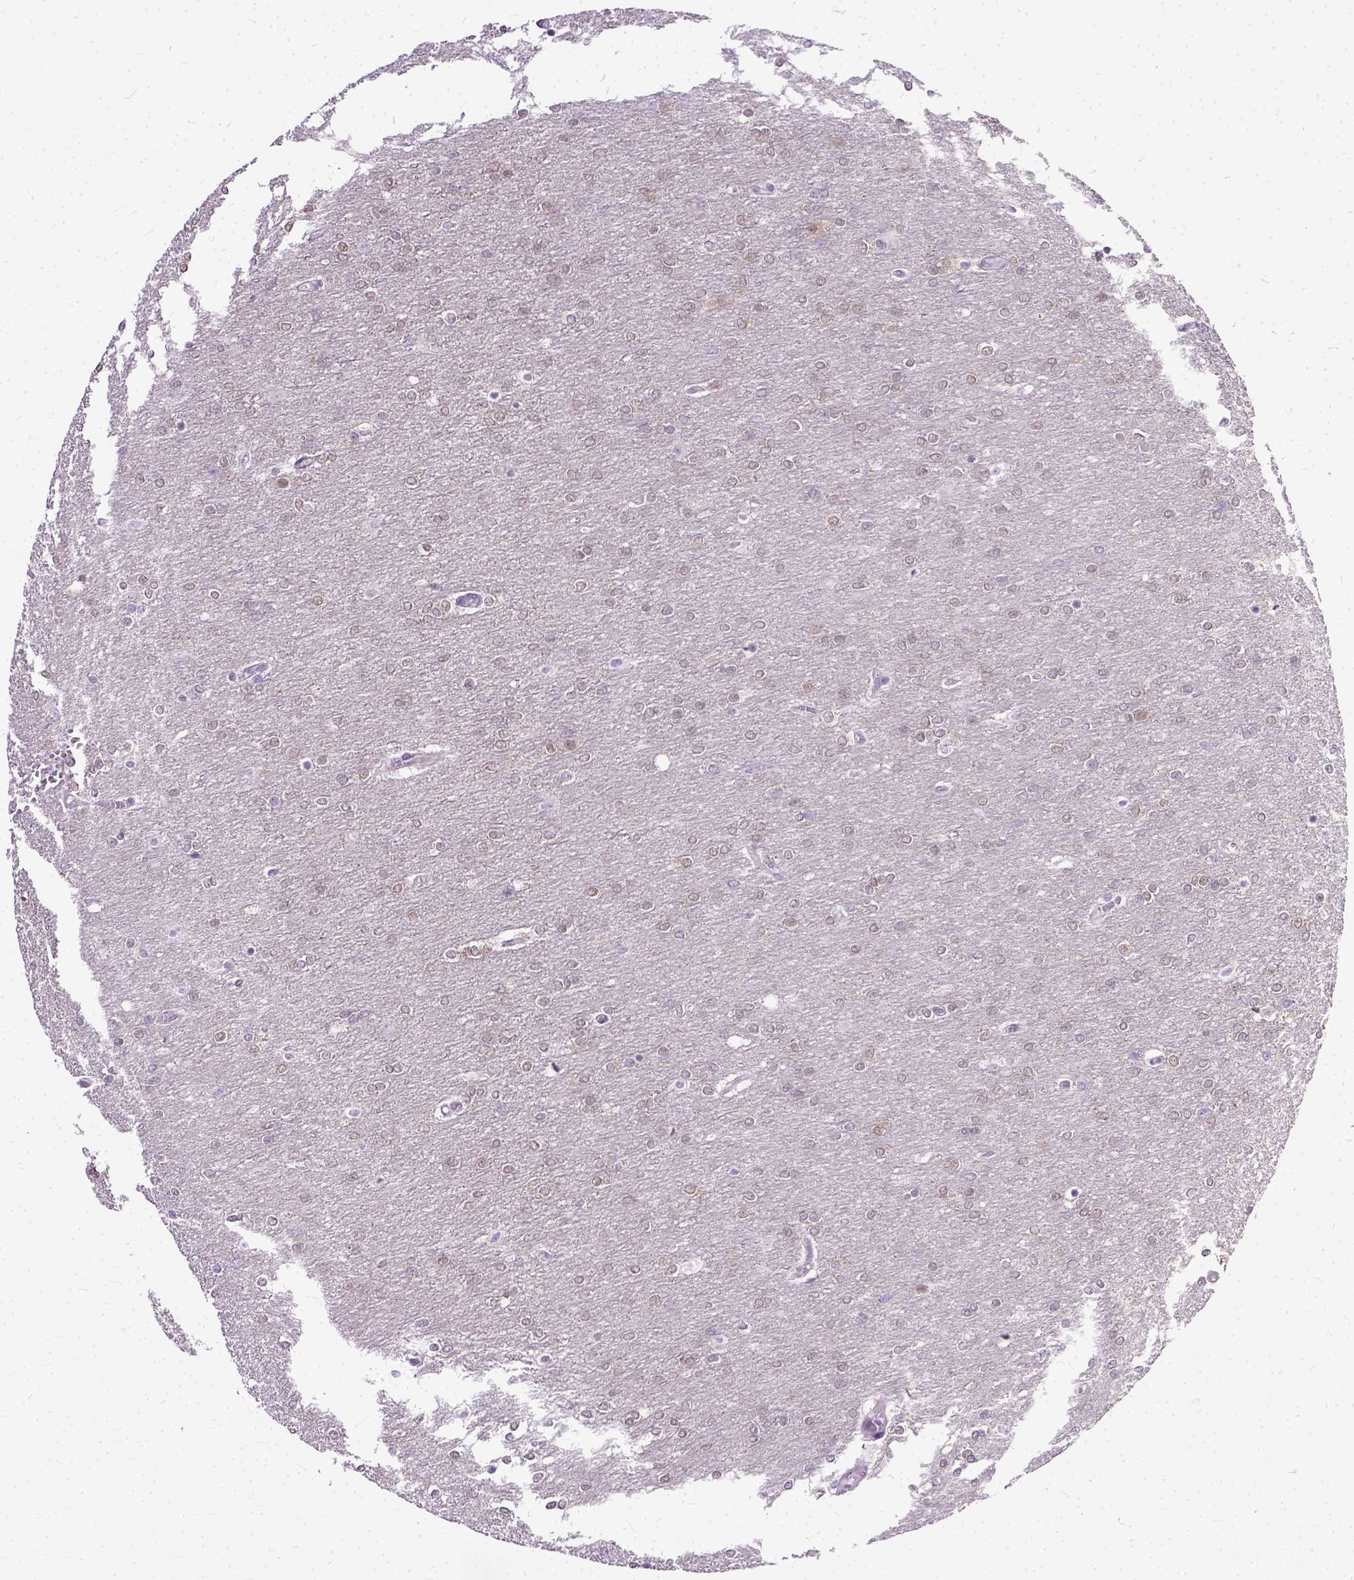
{"staining": {"intensity": "weak", "quantity": "<25%", "location": "nuclear"}, "tissue": "glioma", "cell_type": "Tumor cells", "image_type": "cancer", "snomed": [{"axis": "morphology", "description": "Glioma, malignant, High grade"}, {"axis": "topography", "description": "Brain"}], "caption": "High magnification brightfield microscopy of glioma stained with DAB (3,3'-diaminobenzidine) (brown) and counterstained with hematoxylin (blue): tumor cells show no significant staining.", "gene": "TCEAL7", "patient": {"sex": "female", "age": 61}}